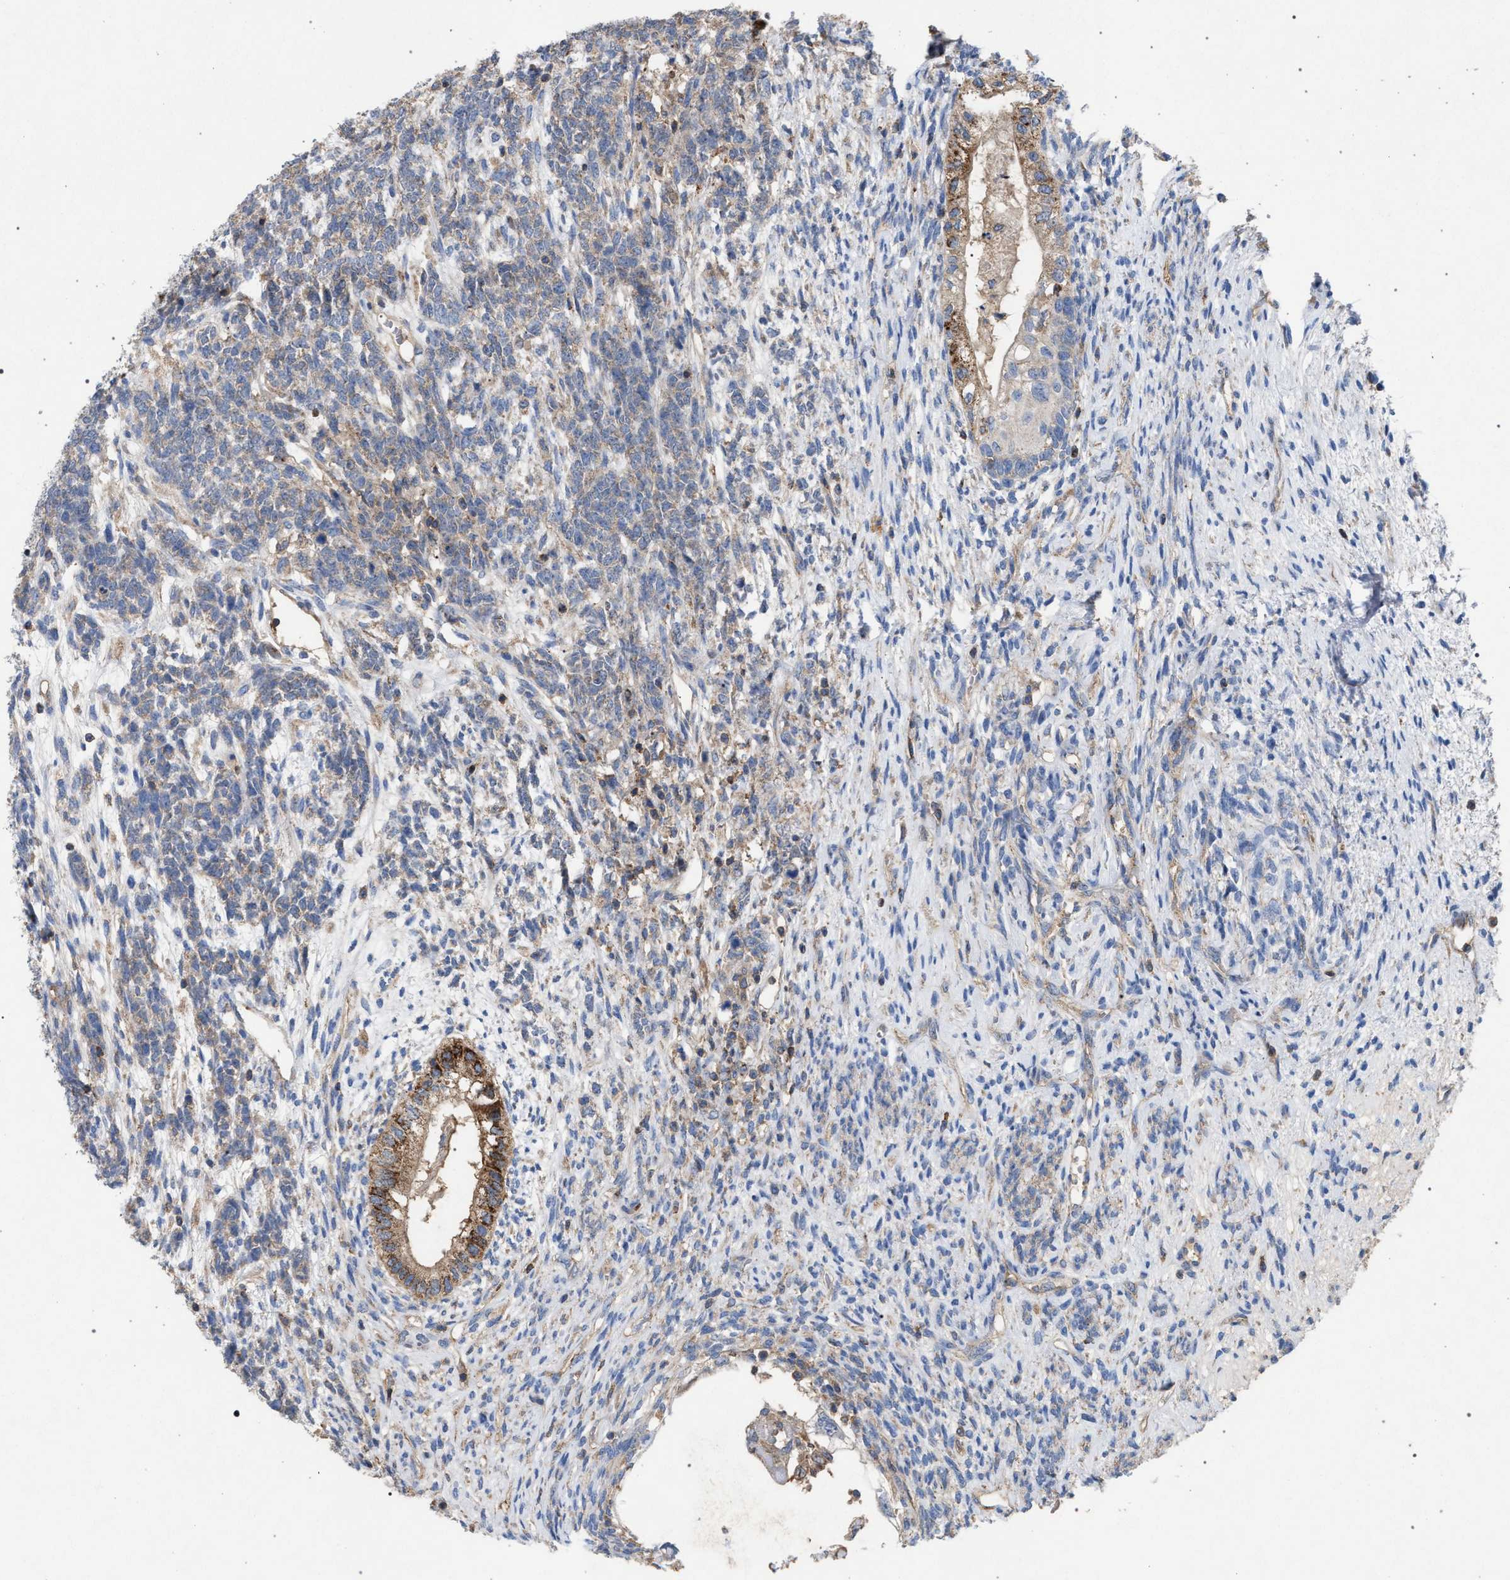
{"staining": {"intensity": "weak", "quantity": "<25%", "location": "cytoplasmic/membranous"}, "tissue": "testis cancer", "cell_type": "Tumor cells", "image_type": "cancer", "snomed": [{"axis": "morphology", "description": "Seminoma, NOS"}, {"axis": "topography", "description": "Testis"}], "caption": "Immunohistochemistry (IHC) of testis cancer reveals no positivity in tumor cells. (Immunohistochemistry (IHC), brightfield microscopy, high magnification).", "gene": "VPS13A", "patient": {"sex": "male", "age": 28}}